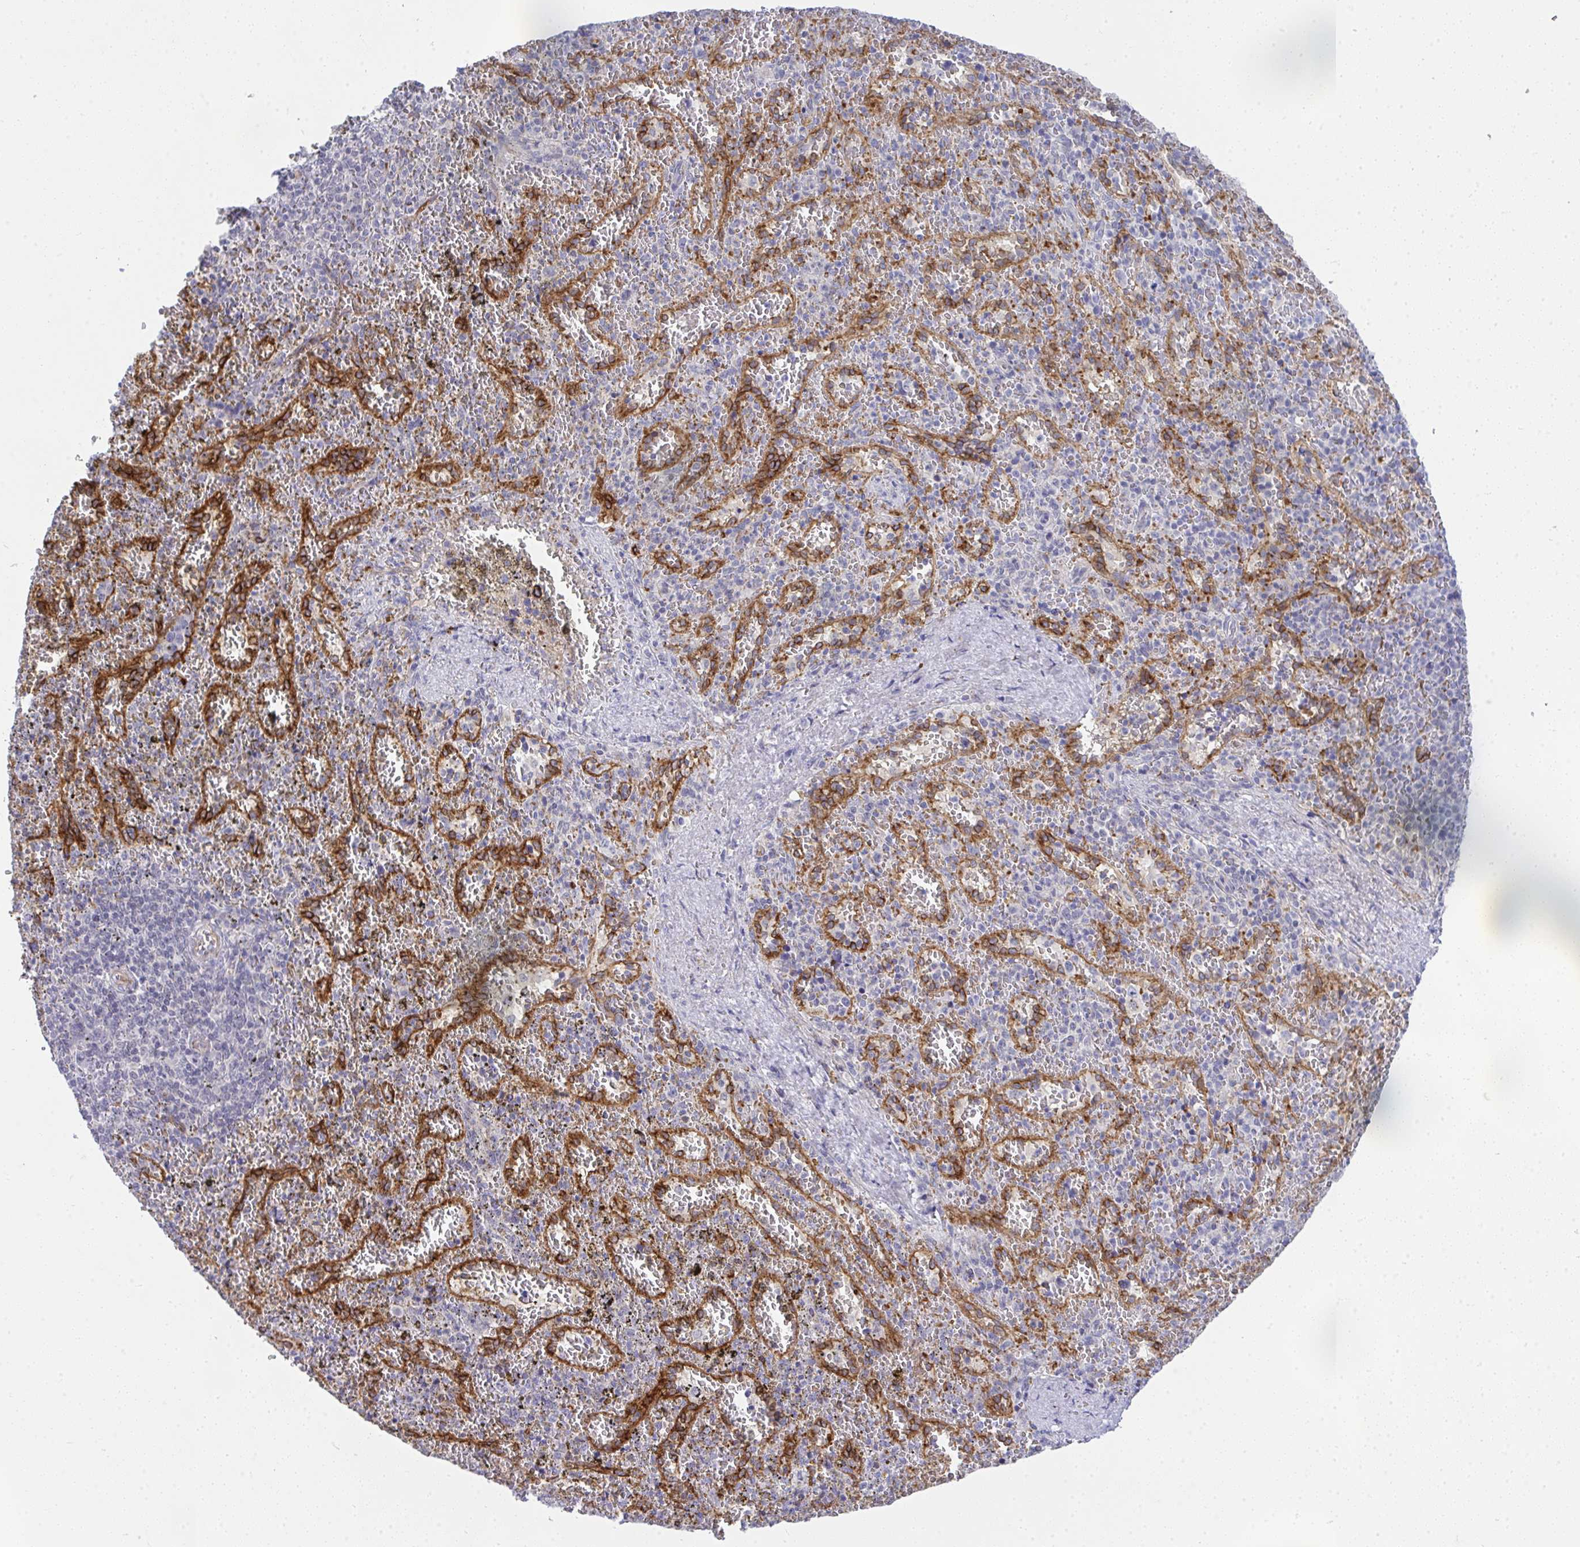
{"staining": {"intensity": "negative", "quantity": "none", "location": "none"}, "tissue": "spleen", "cell_type": "Cells in red pulp", "image_type": "normal", "snomed": [{"axis": "morphology", "description": "Normal tissue, NOS"}, {"axis": "topography", "description": "Spleen"}], "caption": "Benign spleen was stained to show a protein in brown. There is no significant positivity in cells in red pulp. (Brightfield microscopy of DAB (3,3'-diaminobenzidine) immunohistochemistry at high magnification).", "gene": "TMEM82", "patient": {"sex": "female", "age": 50}}